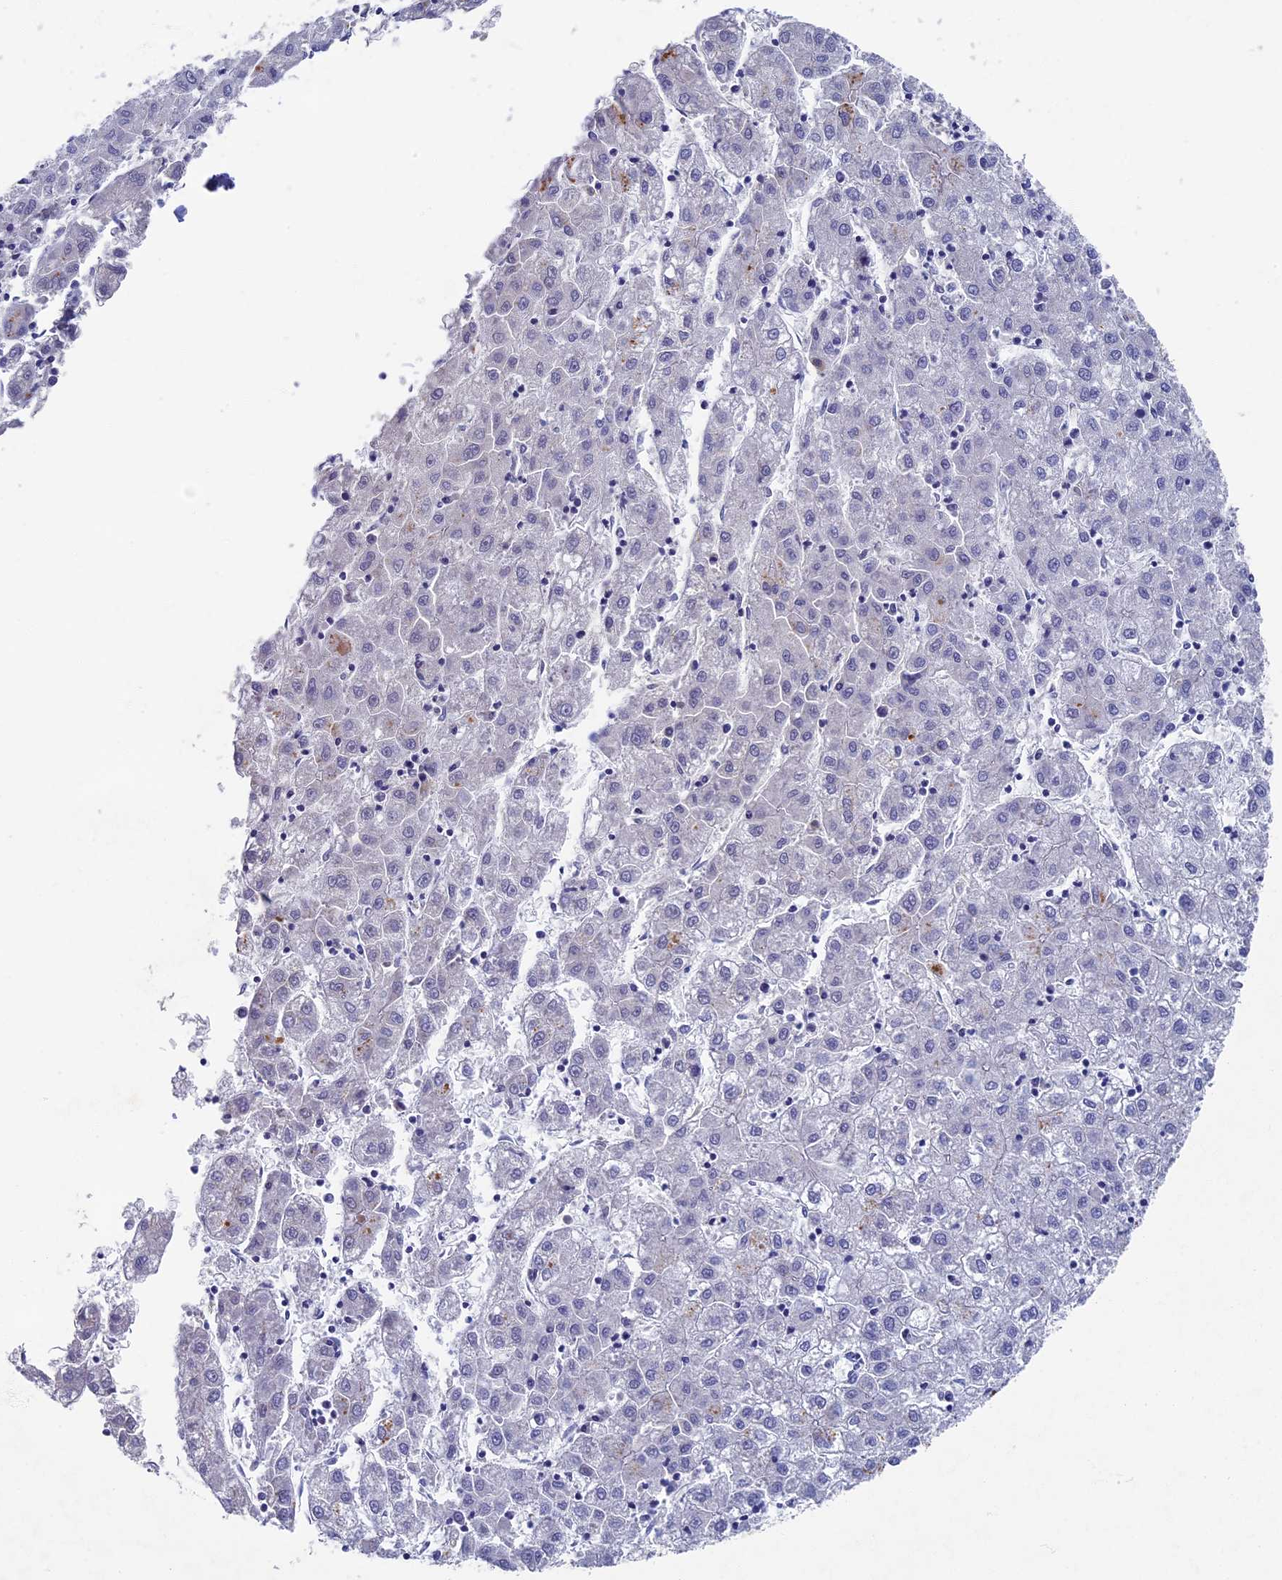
{"staining": {"intensity": "negative", "quantity": "none", "location": "none"}, "tissue": "liver cancer", "cell_type": "Tumor cells", "image_type": "cancer", "snomed": [{"axis": "morphology", "description": "Carcinoma, Hepatocellular, NOS"}, {"axis": "topography", "description": "Liver"}], "caption": "High magnification brightfield microscopy of liver cancer stained with DAB (brown) and counterstained with hematoxylin (blue): tumor cells show no significant staining. (DAB IHC visualized using brightfield microscopy, high magnification).", "gene": "OAT", "patient": {"sex": "male", "age": 72}}